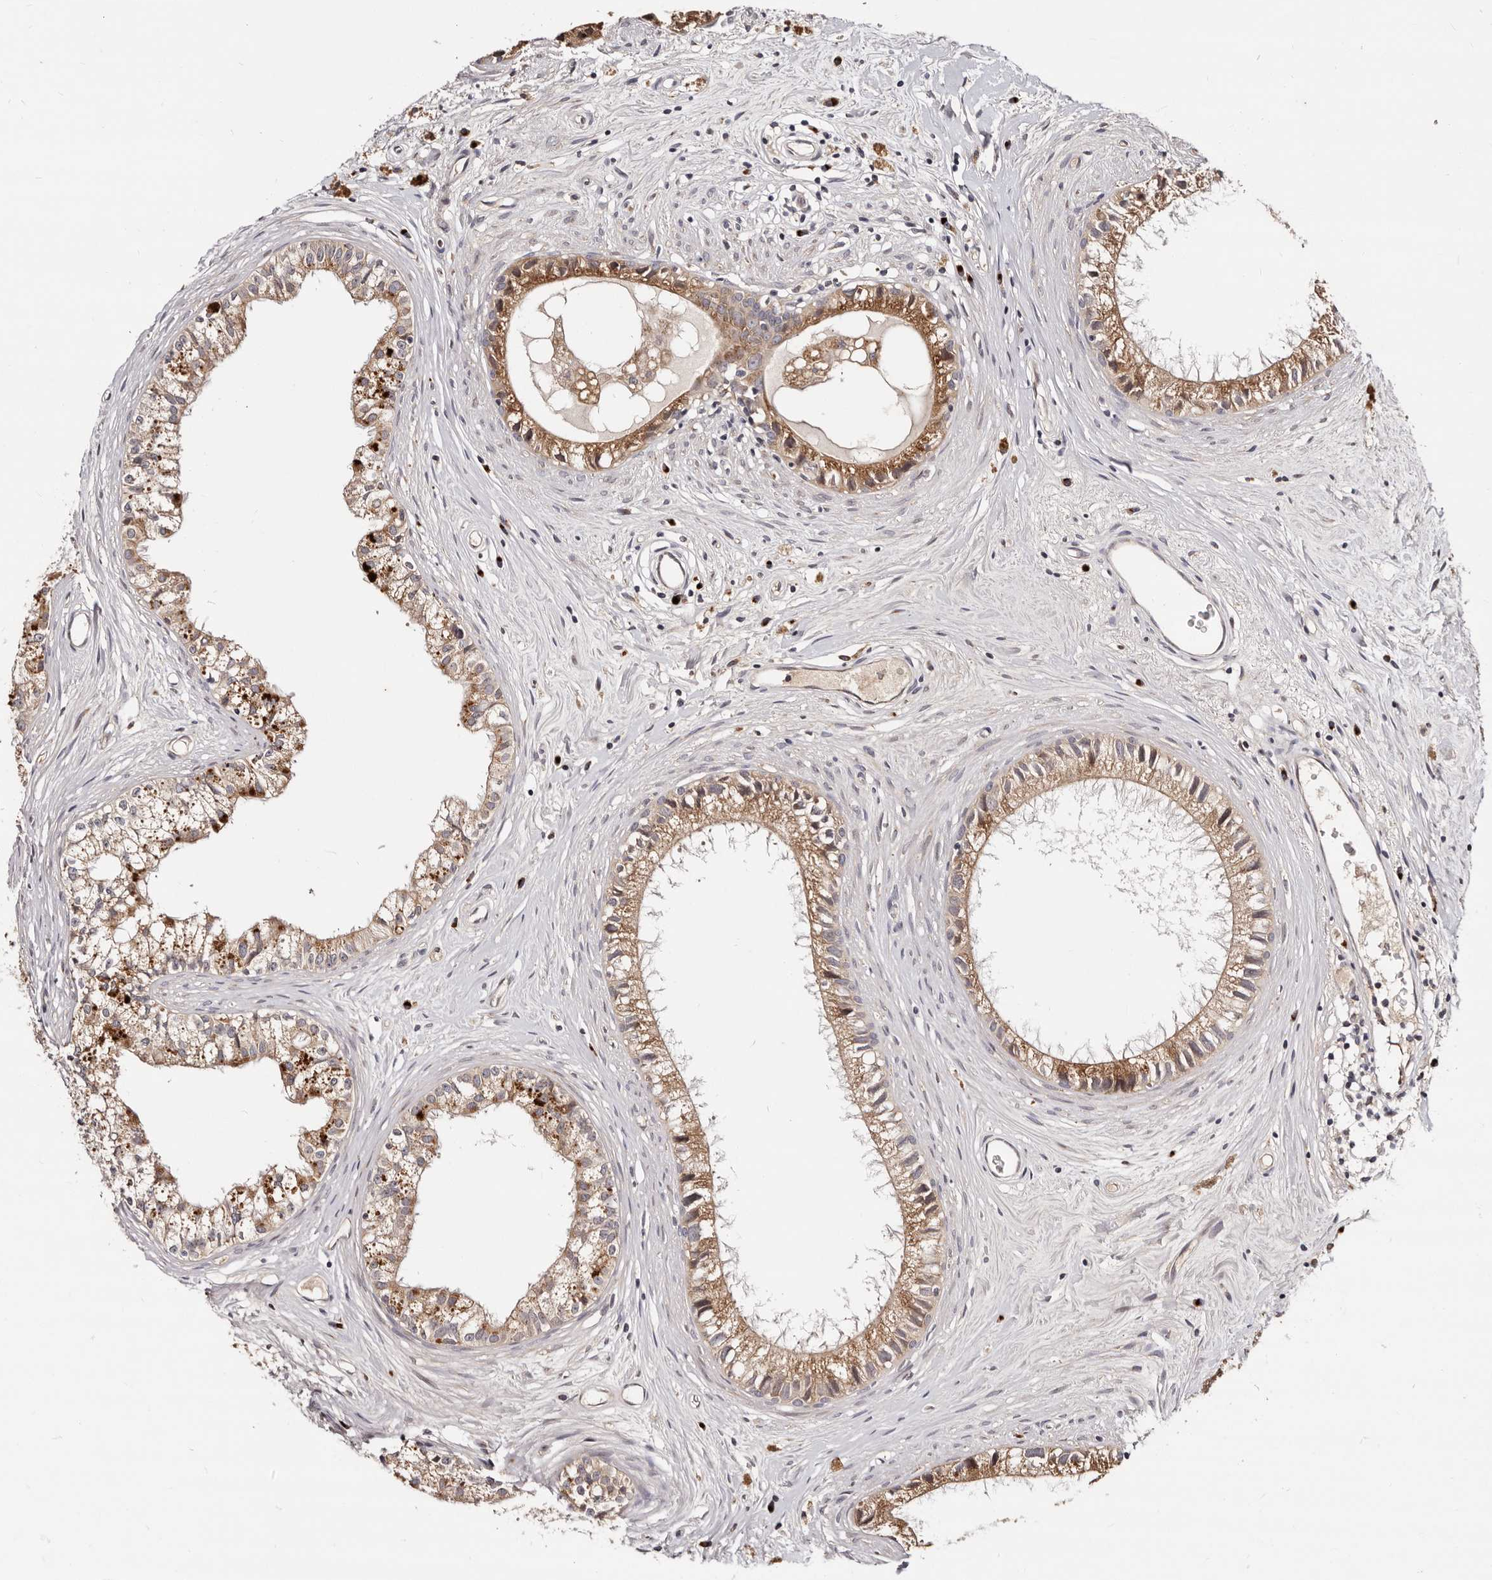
{"staining": {"intensity": "moderate", "quantity": ">75%", "location": "cytoplasmic/membranous"}, "tissue": "epididymis", "cell_type": "Glandular cells", "image_type": "normal", "snomed": [{"axis": "morphology", "description": "Normal tissue, NOS"}, {"axis": "topography", "description": "Epididymis"}], "caption": "A brown stain labels moderate cytoplasmic/membranous positivity of a protein in glandular cells of normal human epididymis. (DAB (3,3'-diaminobenzidine) IHC with brightfield microscopy, high magnification).", "gene": "DACT2", "patient": {"sex": "male", "age": 80}}